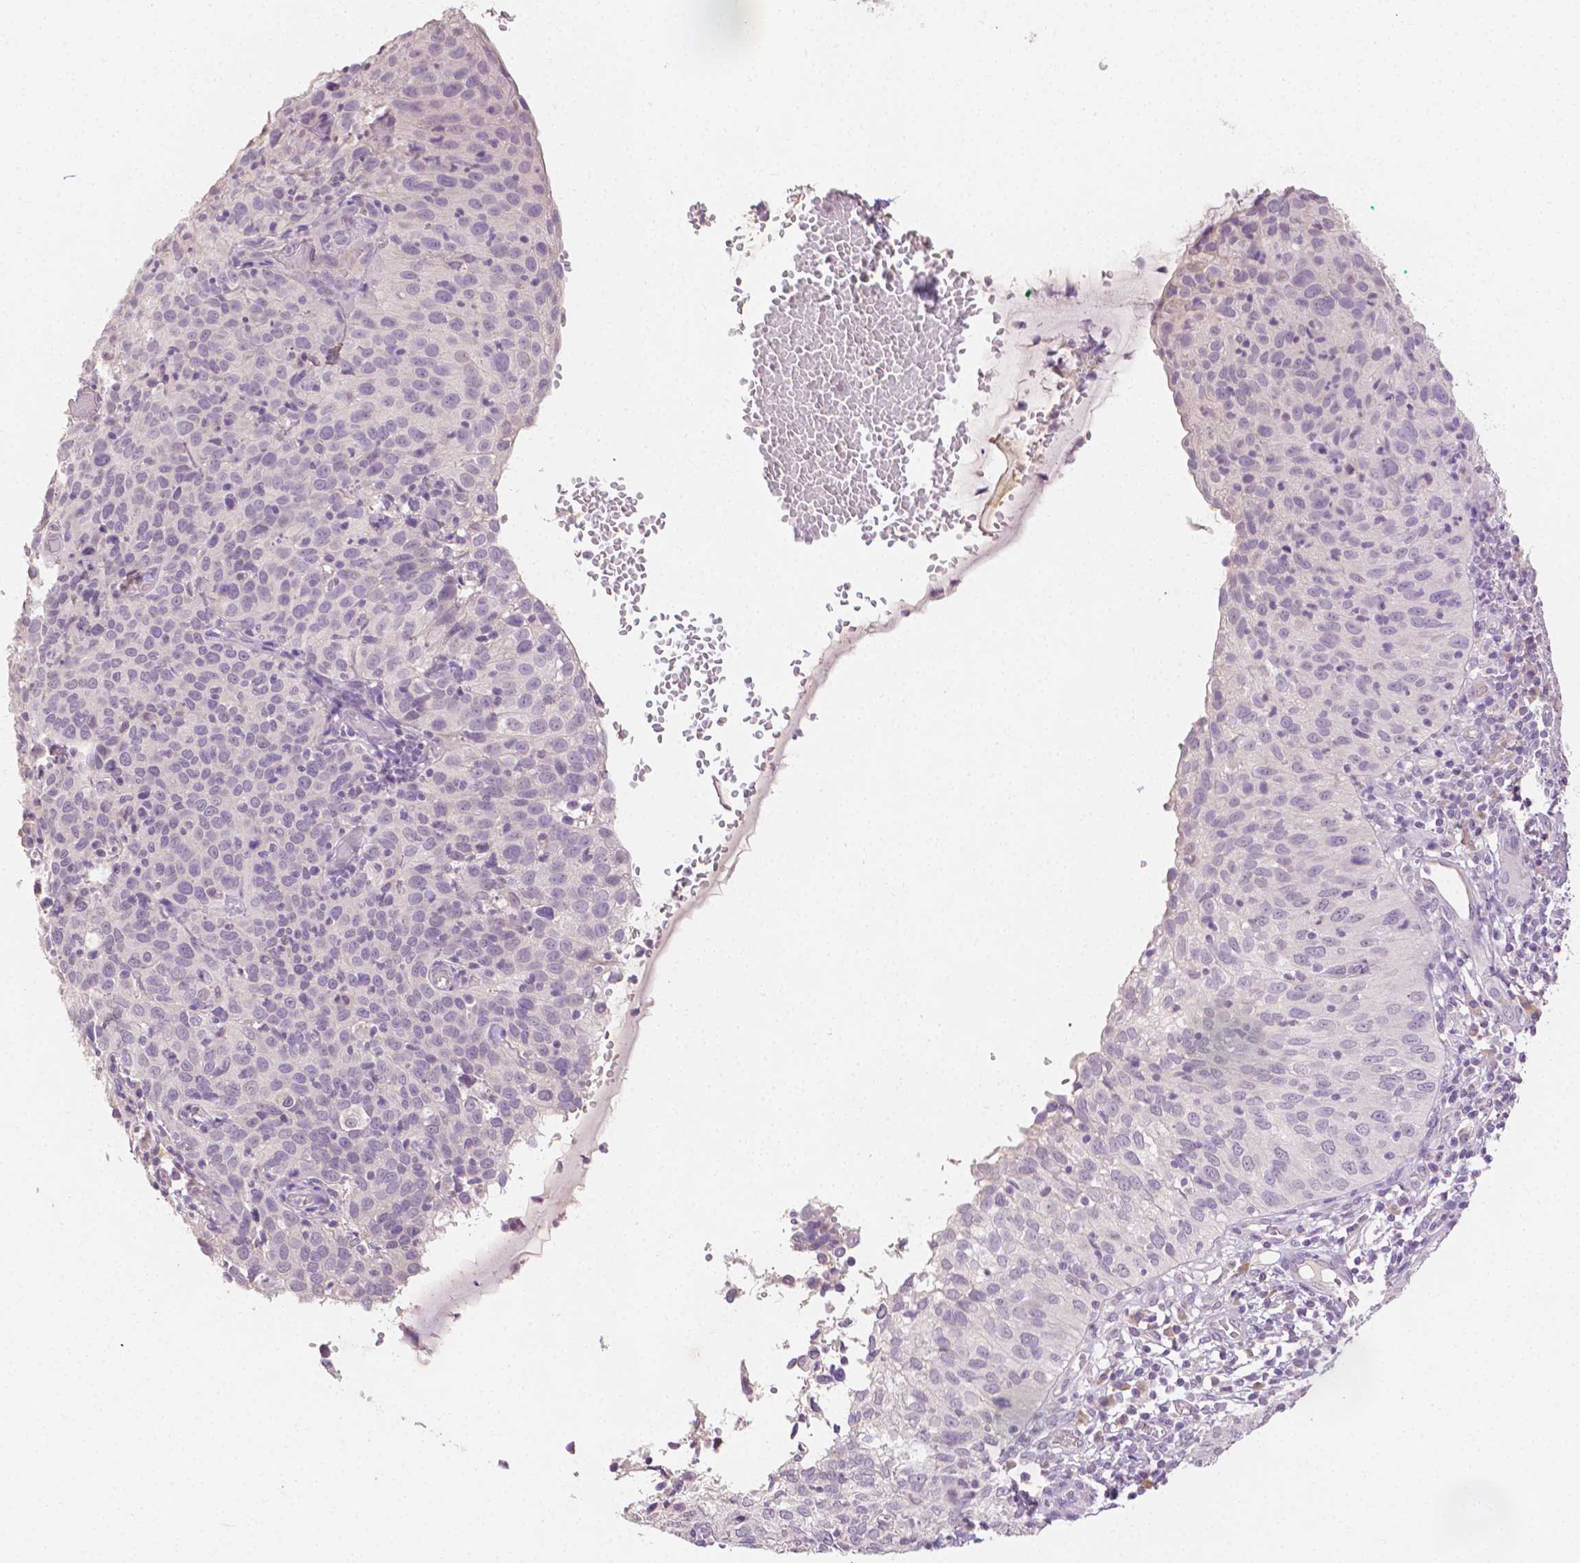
{"staining": {"intensity": "negative", "quantity": "none", "location": "none"}, "tissue": "cervical cancer", "cell_type": "Tumor cells", "image_type": "cancer", "snomed": [{"axis": "morphology", "description": "Squamous cell carcinoma, NOS"}, {"axis": "topography", "description": "Cervix"}], "caption": "The micrograph reveals no significant positivity in tumor cells of cervical cancer.", "gene": "TGM1", "patient": {"sex": "female", "age": 52}}